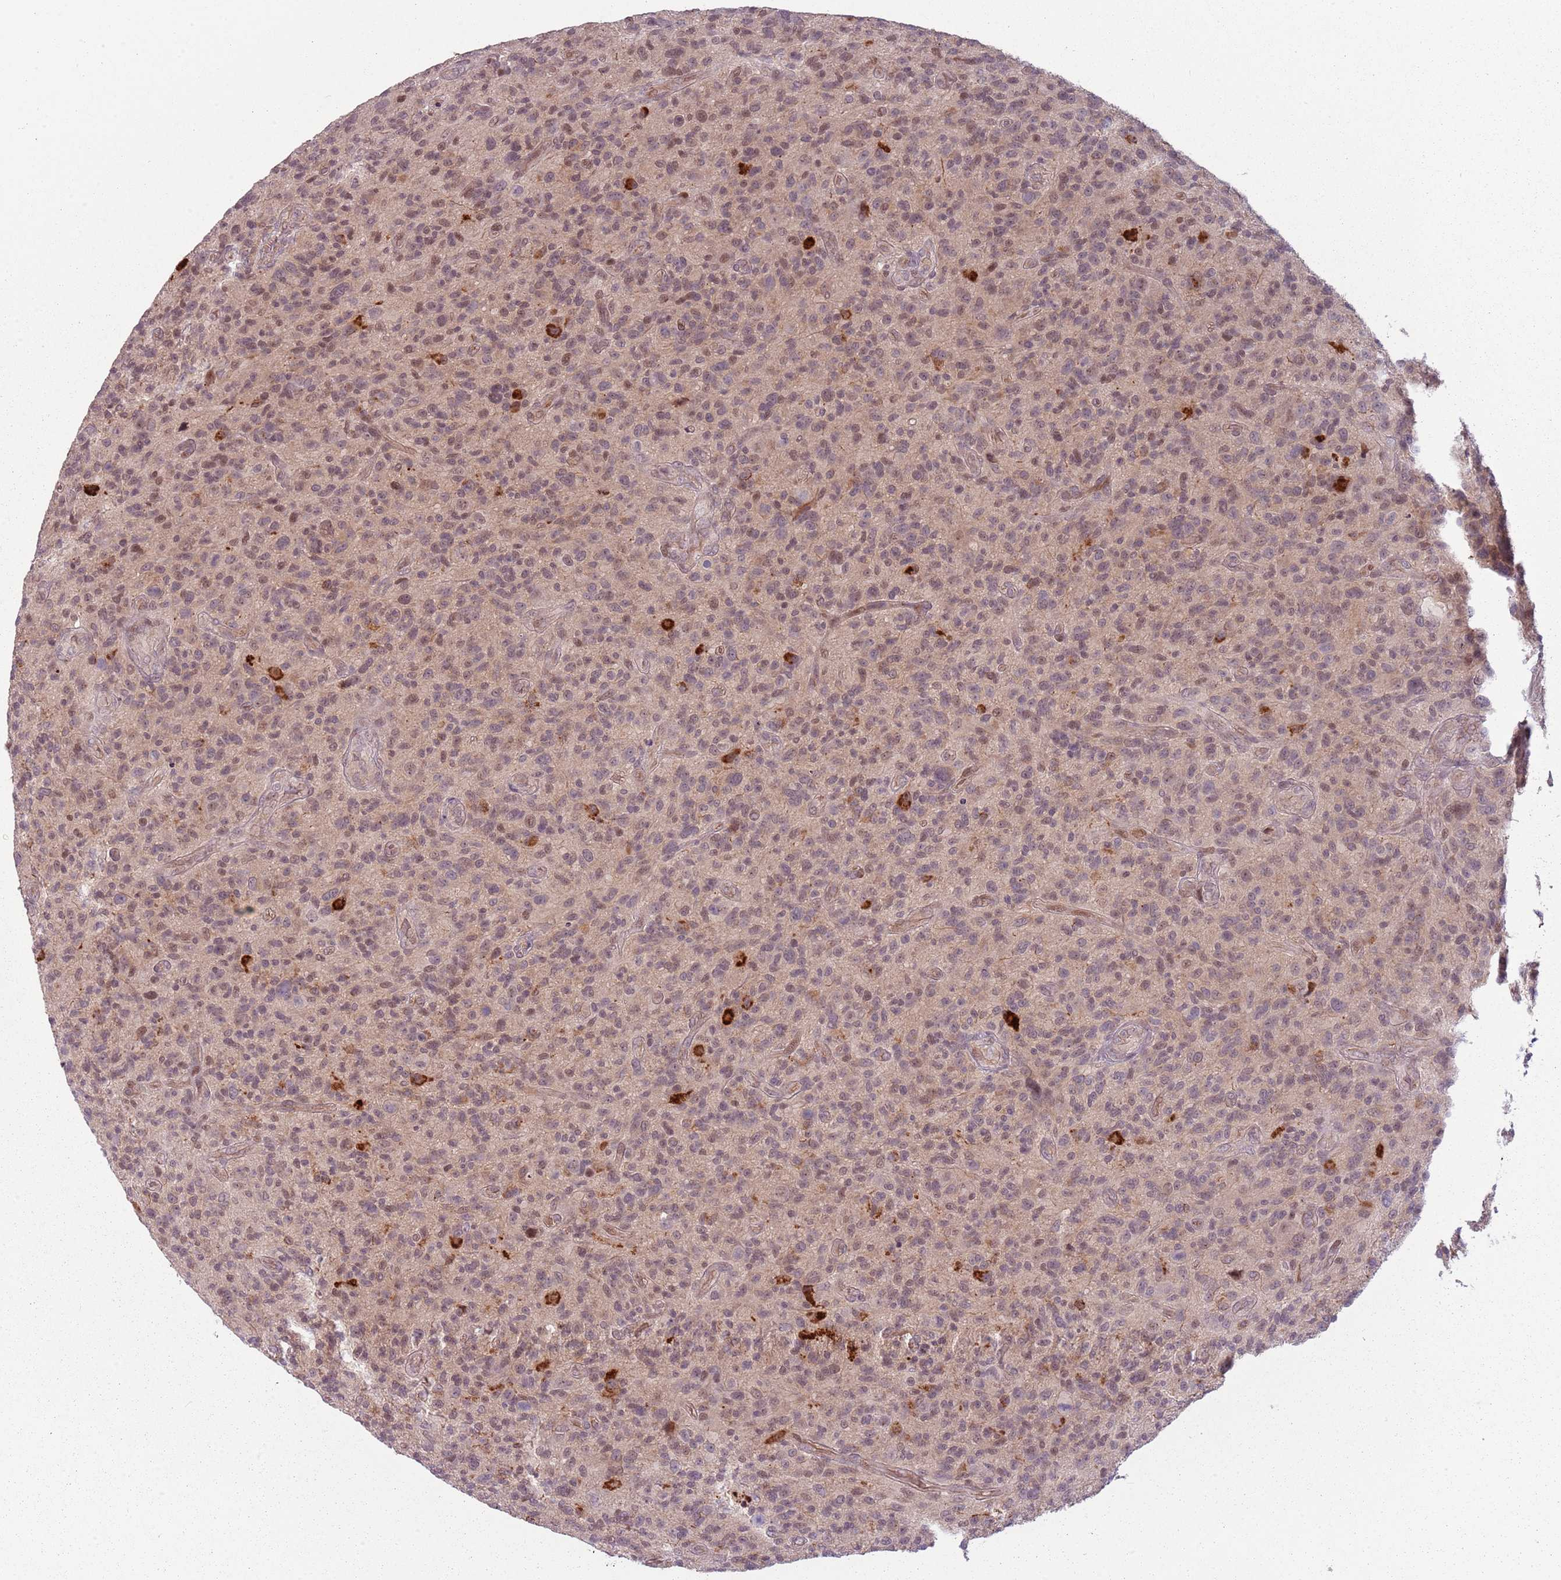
{"staining": {"intensity": "weak", "quantity": "25%-75%", "location": "cytoplasmic/membranous,nuclear"}, "tissue": "glioma", "cell_type": "Tumor cells", "image_type": "cancer", "snomed": [{"axis": "morphology", "description": "Glioma, malignant, High grade"}, {"axis": "topography", "description": "Brain"}], "caption": "Weak cytoplasmic/membranous and nuclear positivity for a protein is present in about 25%-75% of tumor cells of glioma using IHC.", "gene": "ADGRG1", "patient": {"sex": "male", "age": 47}}